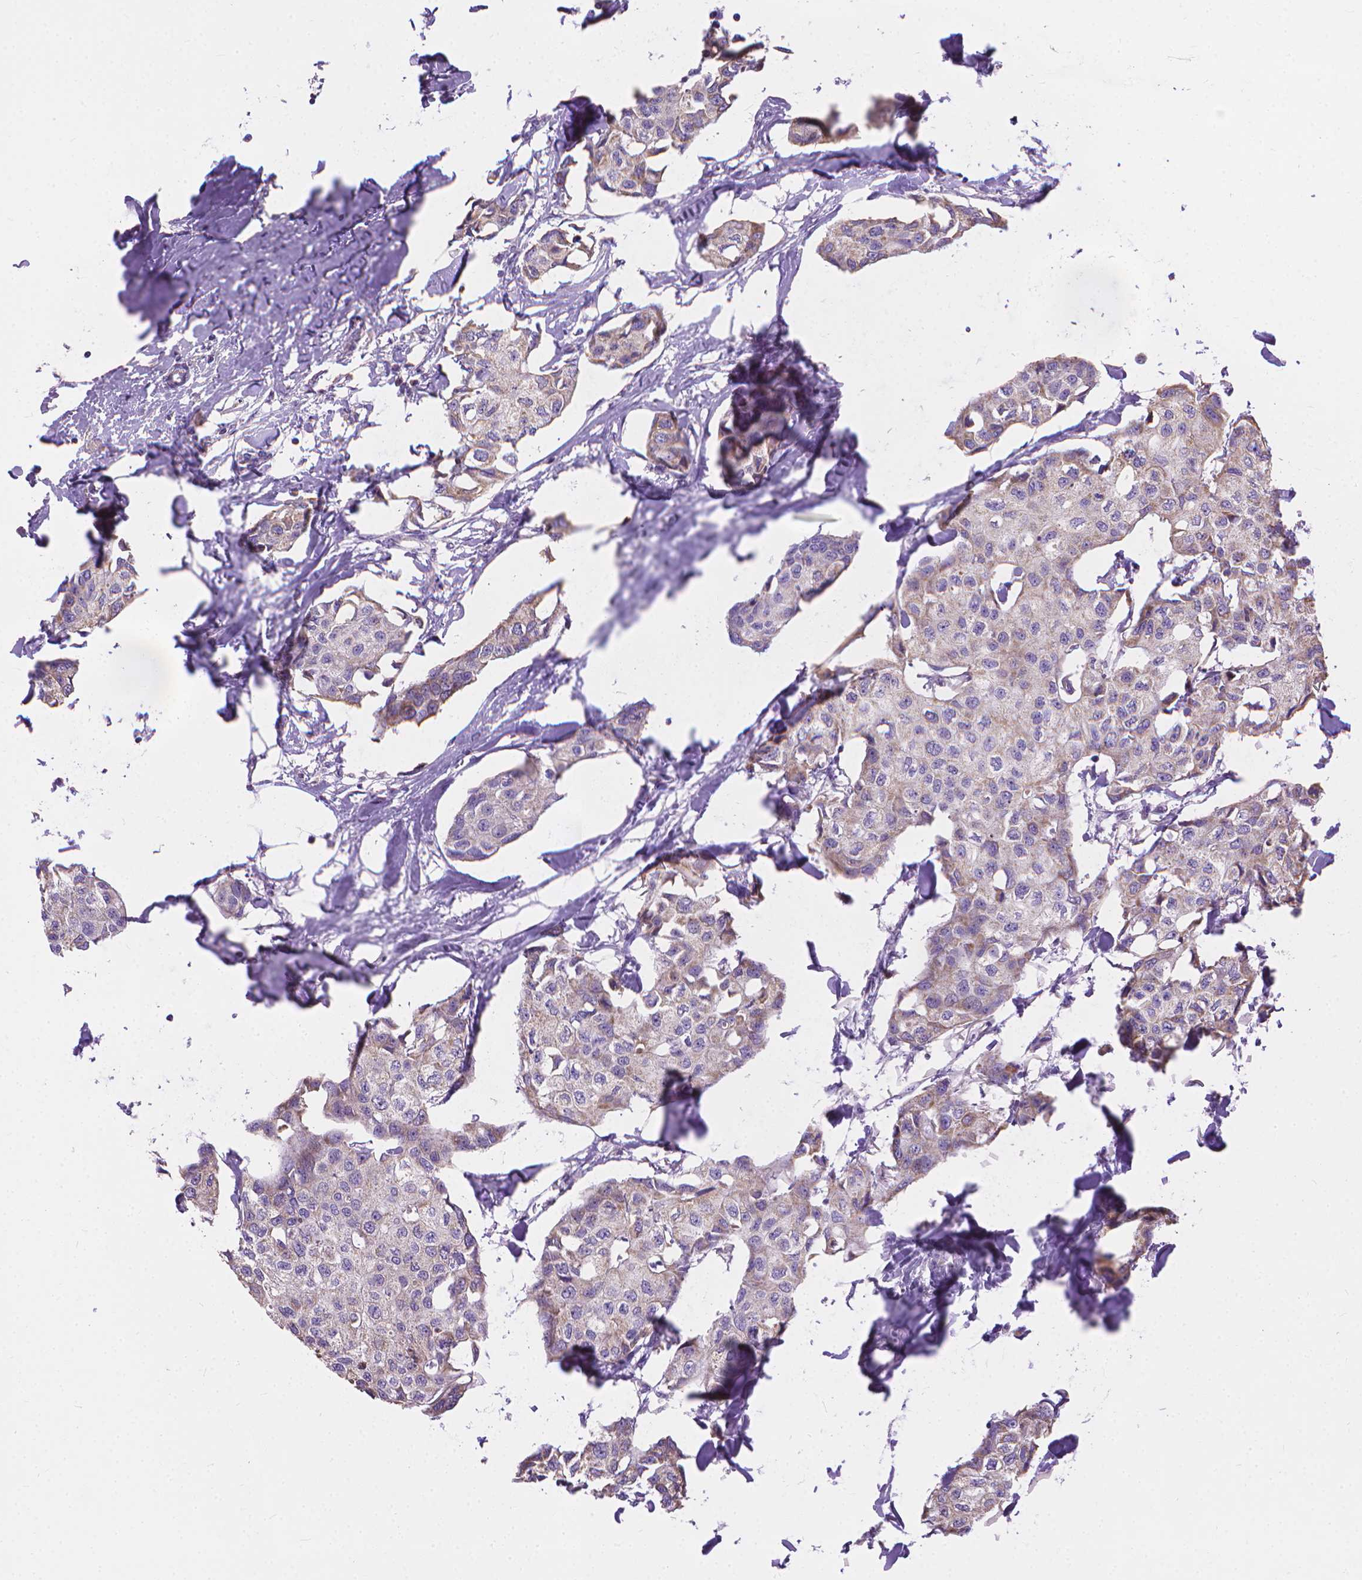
{"staining": {"intensity": "moderate", "quantity": "25%-75%", "location": "cytoplasmic/membranous"}, "tissue": "breast cancer", "cell_type": "Tumor cells", "image_type": "cancer", "snomed": [{"axis": "morphology", "description": "Duct carcinoma"}, {"axis": "topography", "description": "Breast"}], "caption": "Human breast infiltrating ductal carcinoma stained with a protein marker demonstrates moderate staining in tumor cells.", "gene": "SYN1", "patient": {"sex": "female", "age": 80}}